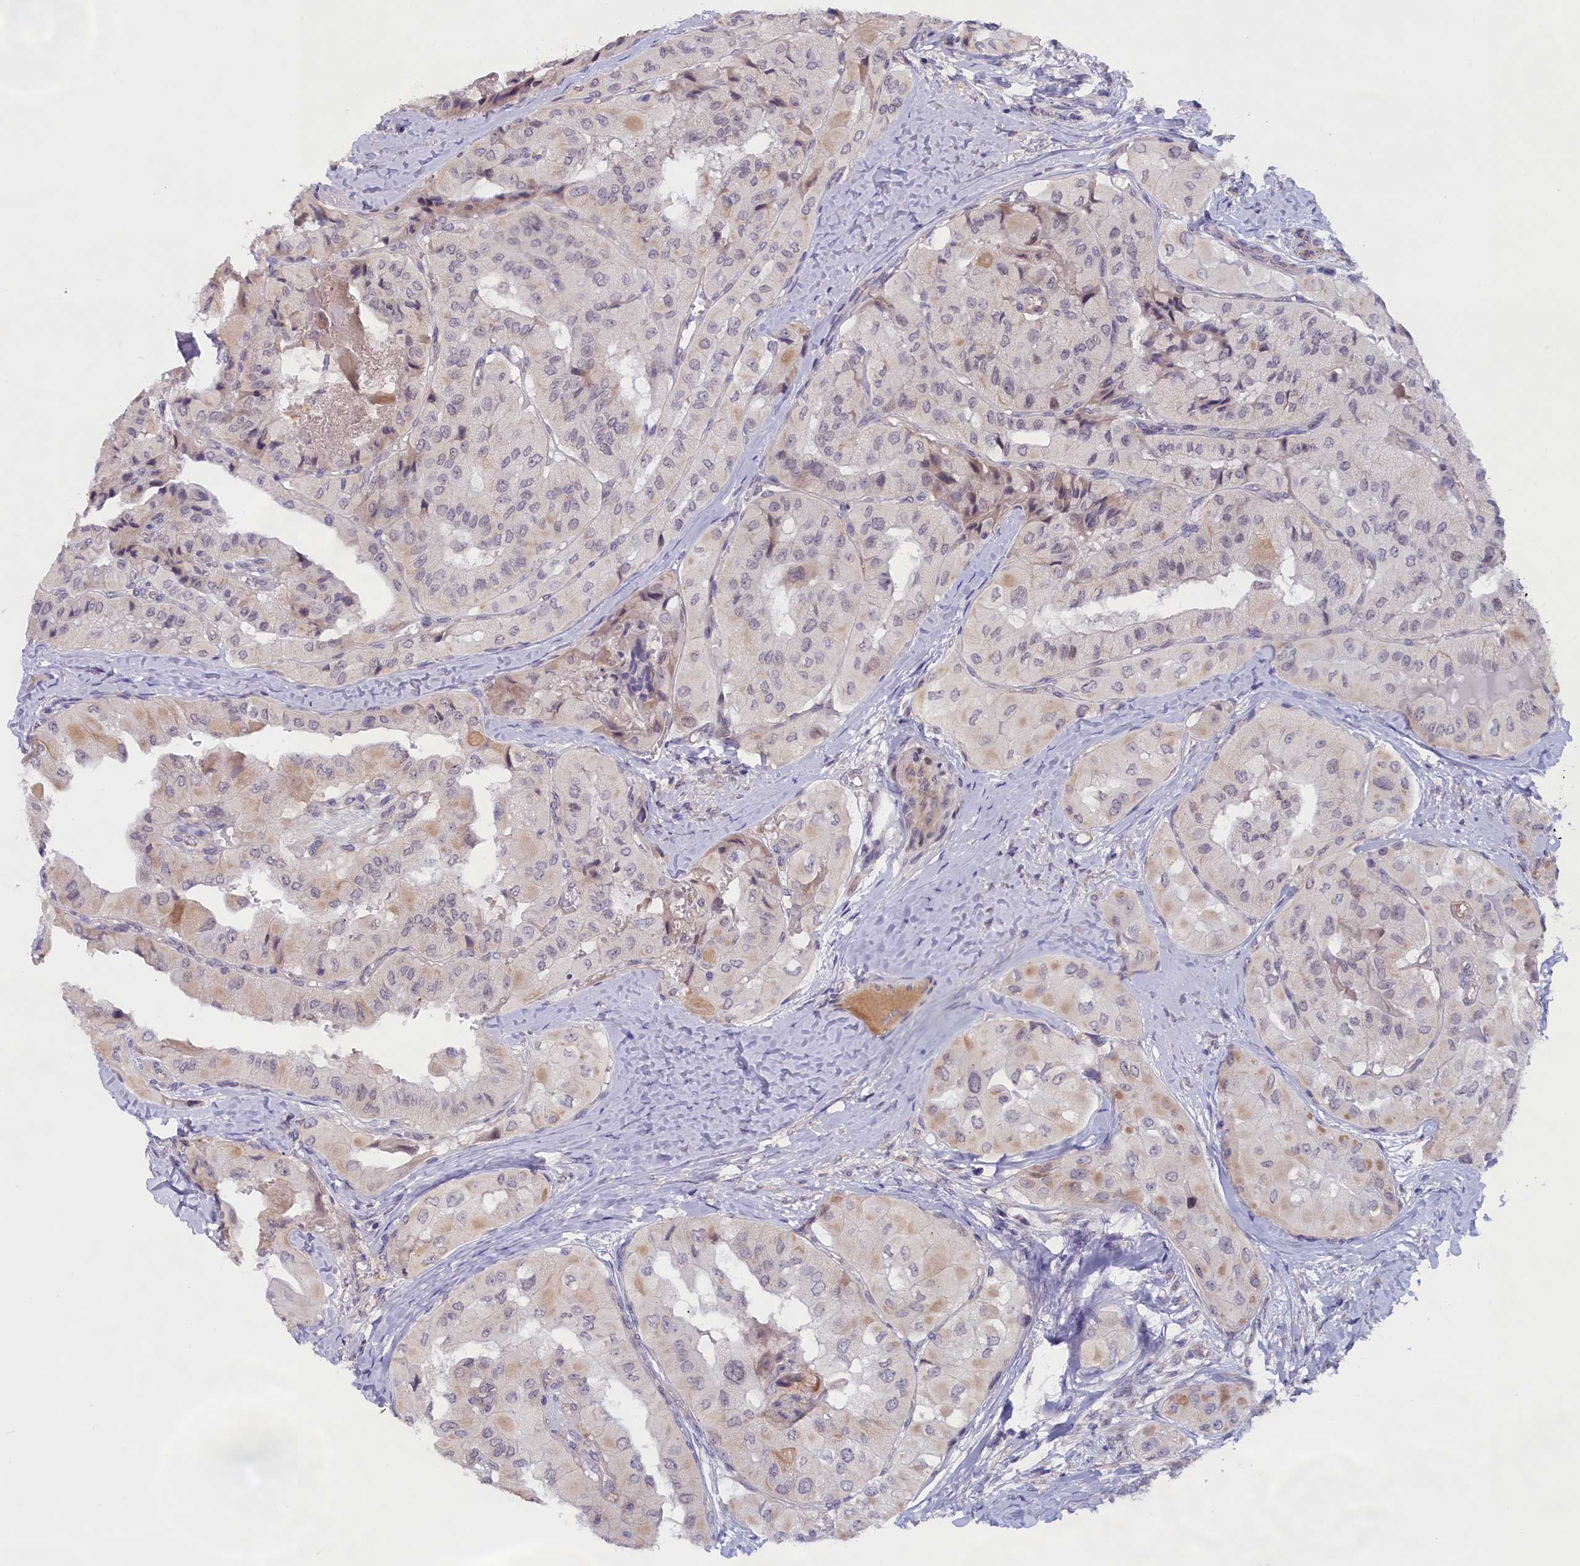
{"staining": {"intensity": "negative", "quantity": "none", "location": "none"}, "tissue": "thyroid cancer", "cell_type": "Tumor cells", "image_type": "cancer", "snomed": [{"axis": "morphology", "description": "Normal tissue, NOS"}, {"axis": "morphology", "description": "Papillary adenocarcinoma, NOS"}, {"axis": "topography", "description": "Thyroid gland"}], "caption": "Thyroid cancer was stained to show a protein in brown. There is no significant staining in tumor cells. The staining was performed using DAB (3,3'-diaminobenzidine) to visualize the protein expression in brown, while the nuclei were stained in blue with hematoxylin (Magnification: 20x).", "gene": "IGFALS", "patient": {"sex": "female", "age": 59}}